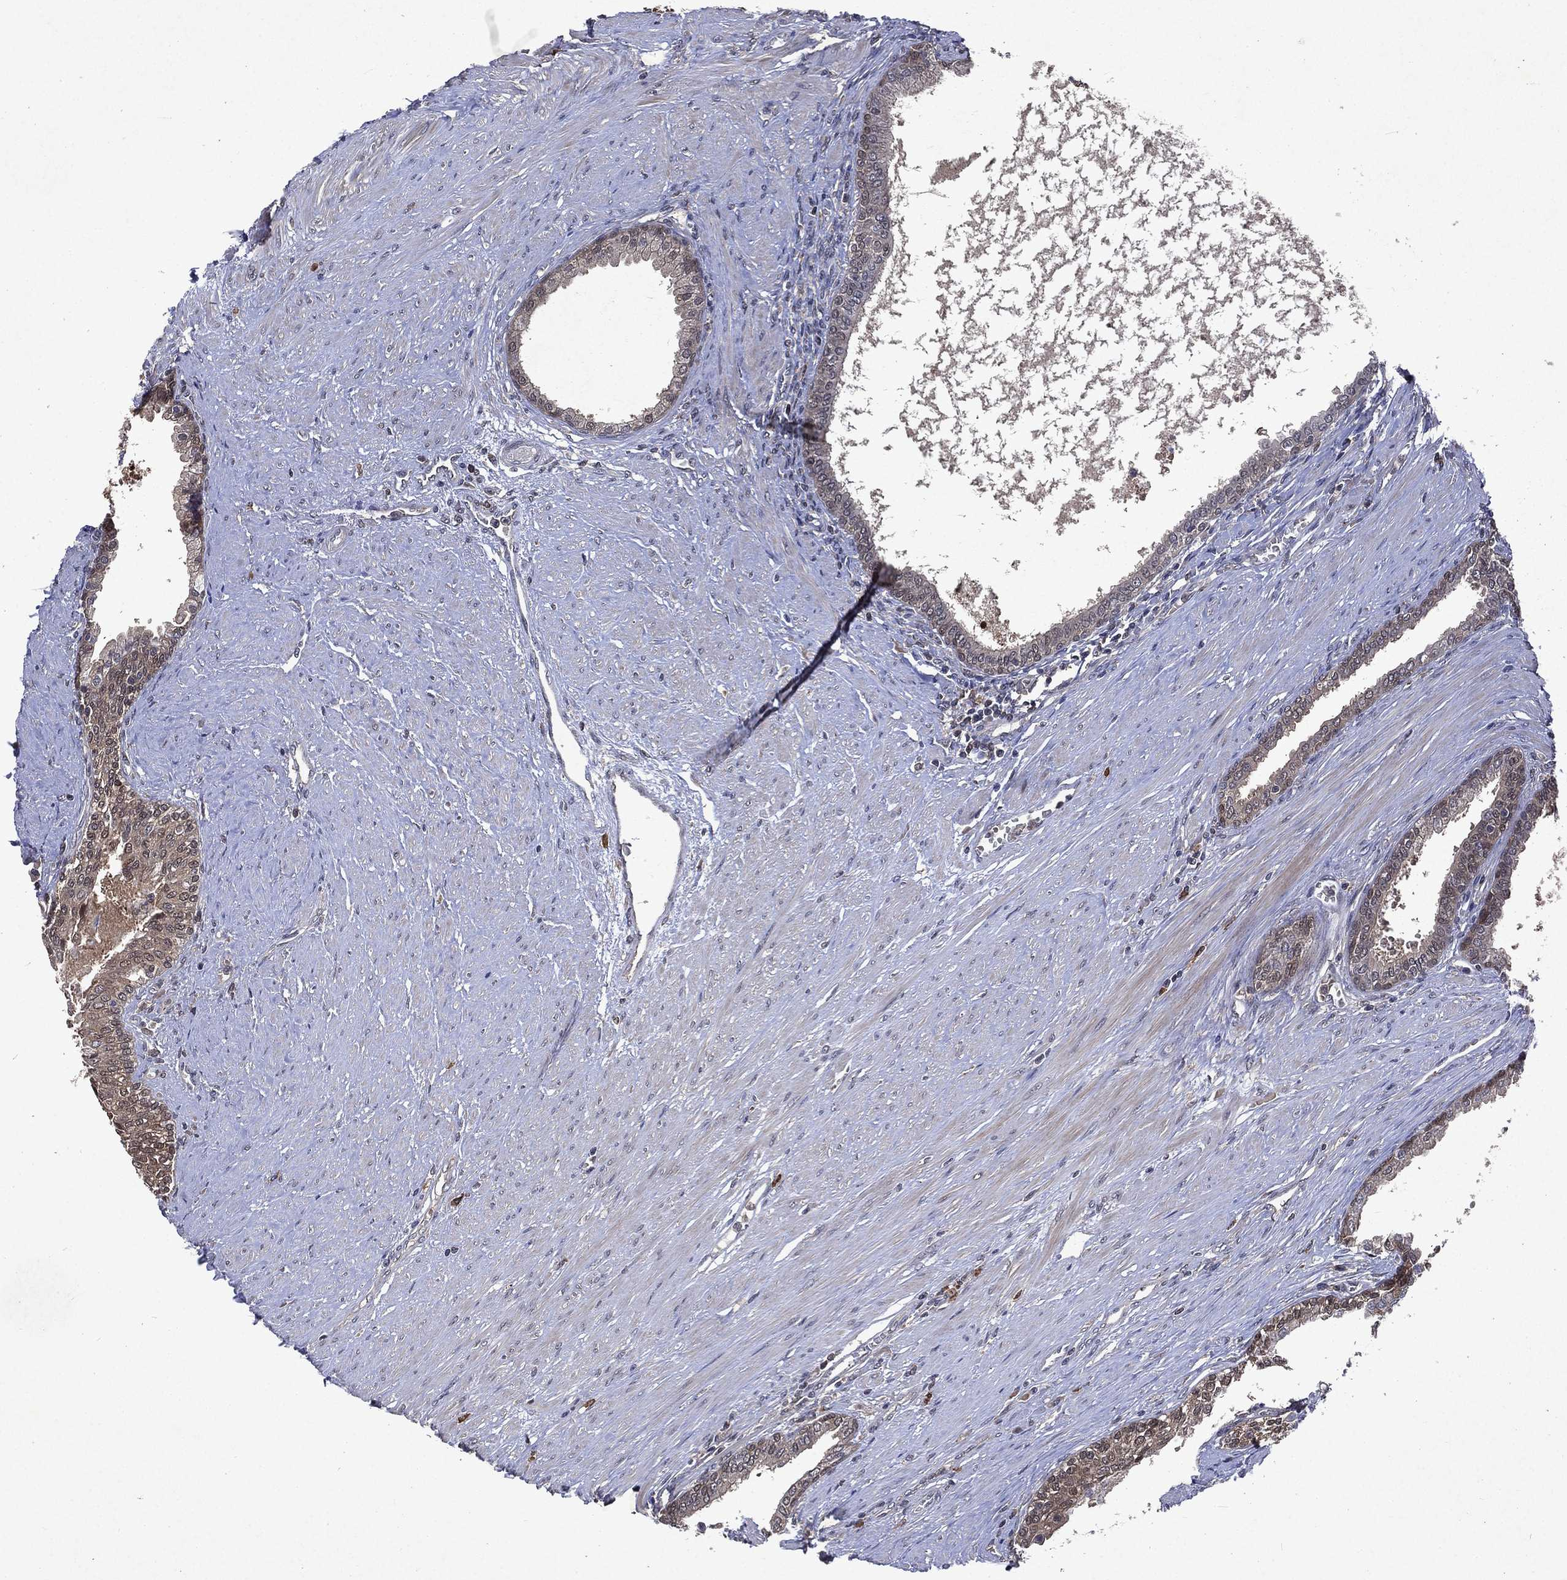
{"staining": {"intensity": "moderate", "quantity": "25%-75%", "location": "cytoplasmic/membranous,nuclear"}, "tissue": "prostate", "cell_type": "Glandular cells", "image_type": "normal", "snomed": [{"axis": "morphology", "description": "Normal tissue, NOS"}, {"axis": "topography", "description": "Prostate"}], "caption": "DAB (3,3'-diaminobenzidine) immunohistochemical staining of unremarkable human prostate exhibits moderate cytoplasmic/membranous,nuclear protein expression in approximately 25%-75% of glandular cells.", "gene": "MTAP", "patient": {"sex": "male", "age": 64}}